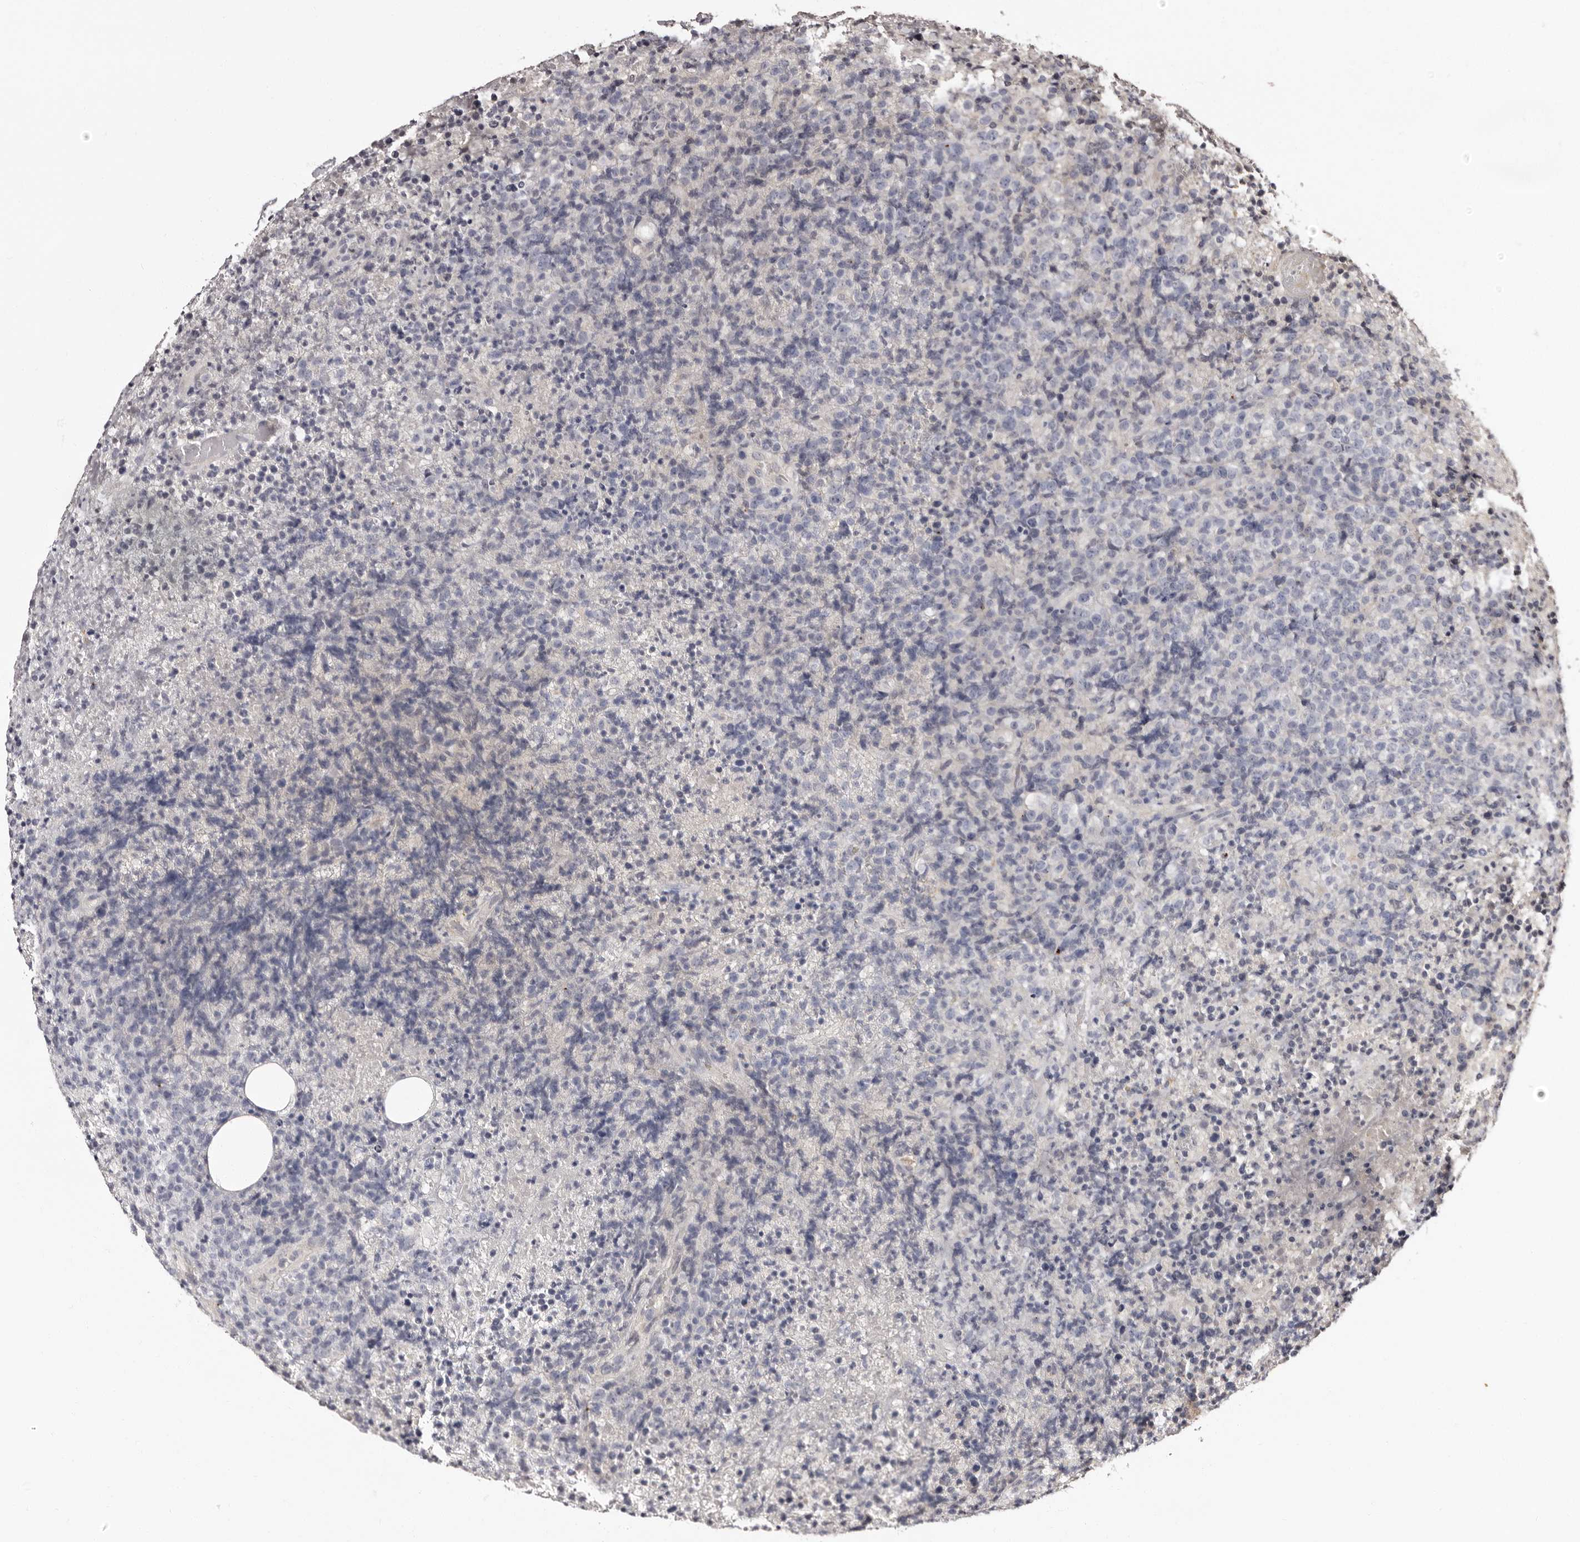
{"staining": {"intensity": "negative", "quantity": "none", "location": "none"}, "tissue": "lymphoma", "cell_type": "Tumor cells", "image_type": "cancer", "snomed": [{"axis": "morphology", "description": "Malignant lymphoma, non-Hodgkin's type, High grade"}, {"axis": "topography", "description": "Lymph node"}], "caption": "The IHC micrograph has no significant positivity in tumor cells of lymphoma tissue.", "gene": "BPGM", "patient": {"sex": "male", "age": 13}}